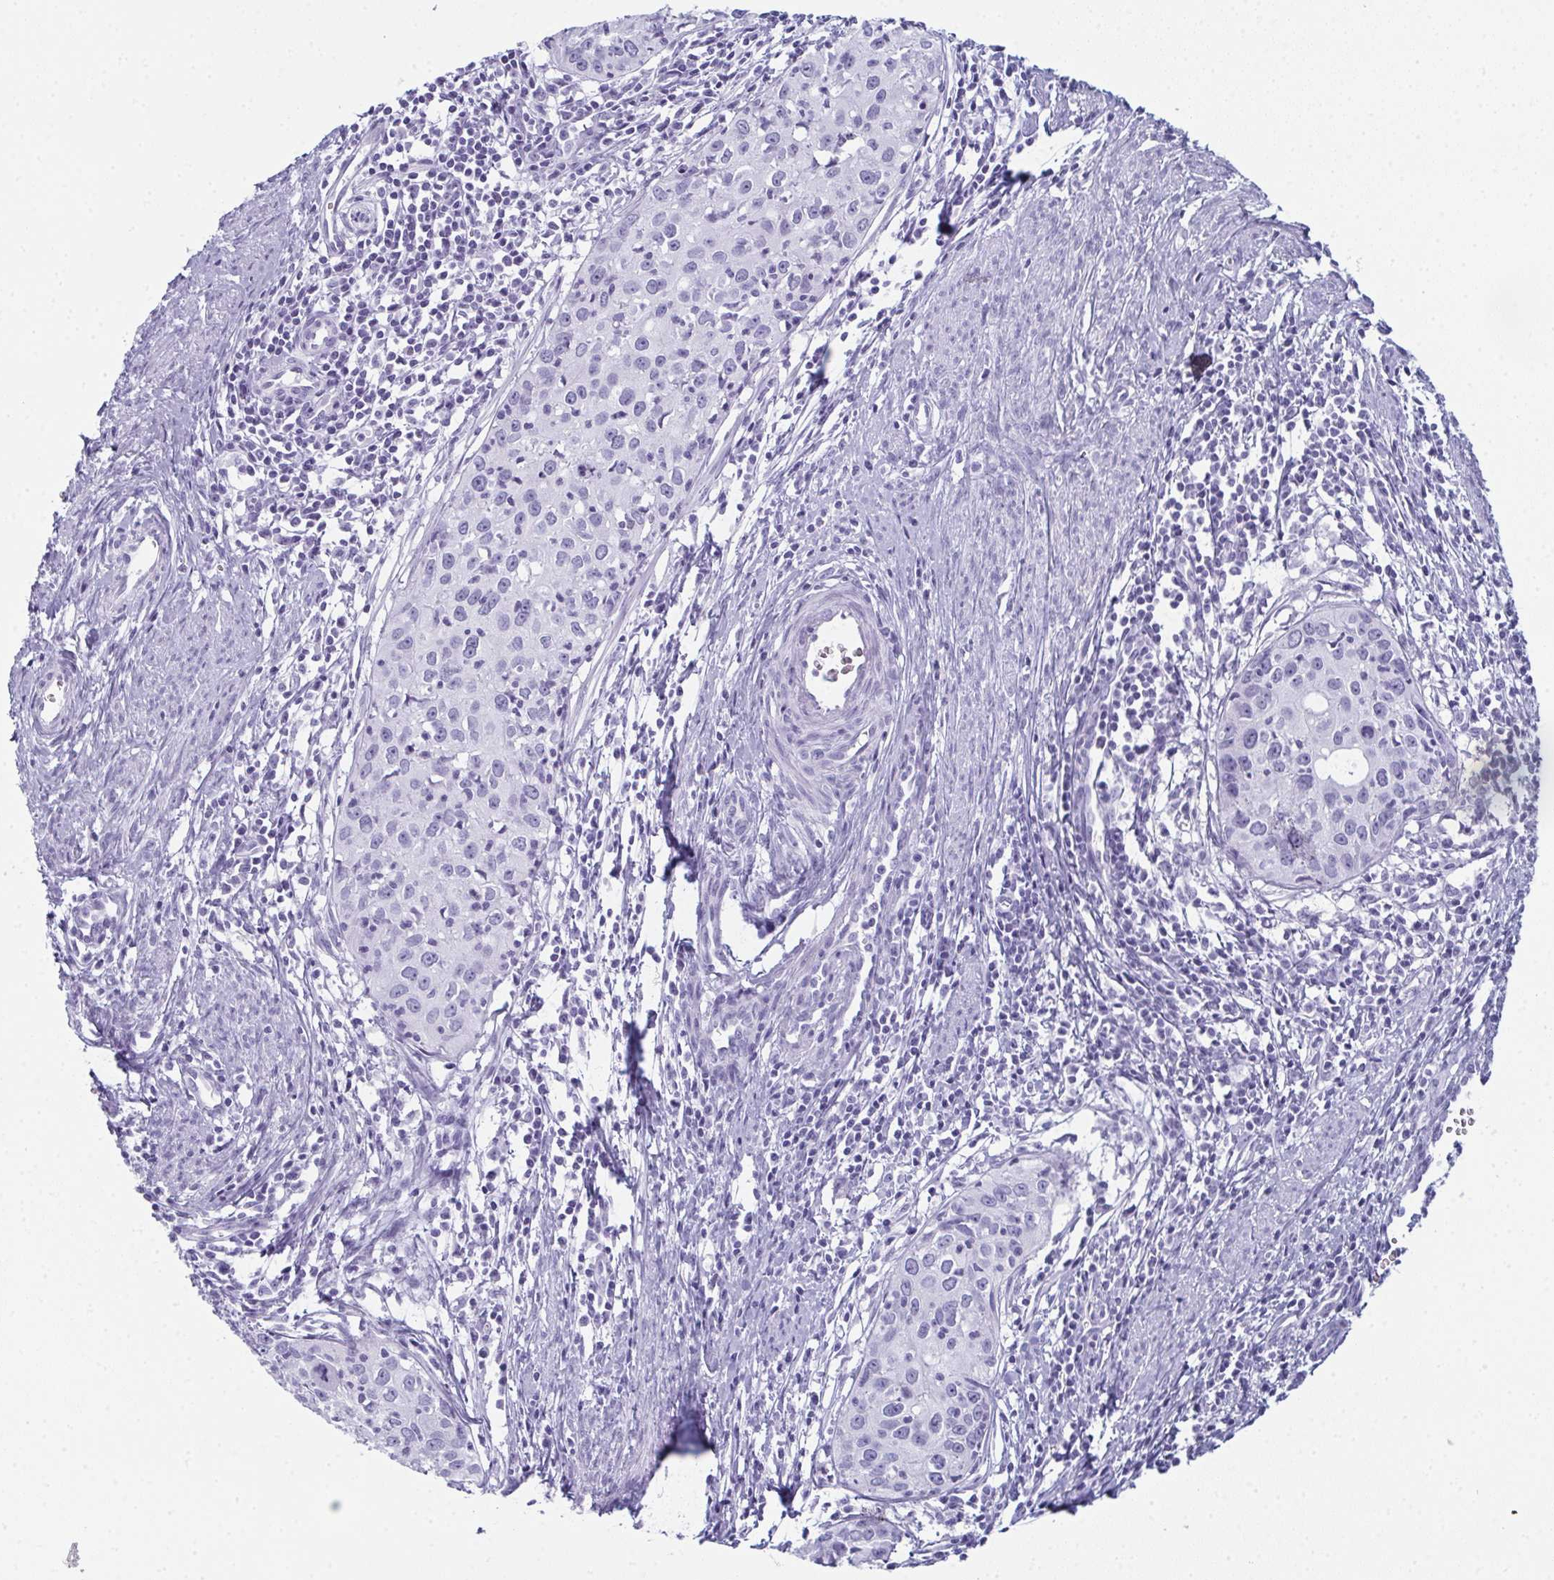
{"staining": {"intensity": "negative", "quantity": "none", "location": "none"}, "tissue": "cervical cancer", "cell_type": "Tumor cells", "image_type": "cancer", "snomed": [{"axis": "morphology", "description": "Squamous cell carcinoma, NOS"}, {"axis": "topography", "description": "Cervix"}], "caption": "Tumor cells are negative for brown protein staining in squamous cell carcinoma (cervical).", "gene": "ENKUR", "patient": {"sex": "female", "age": 40}}